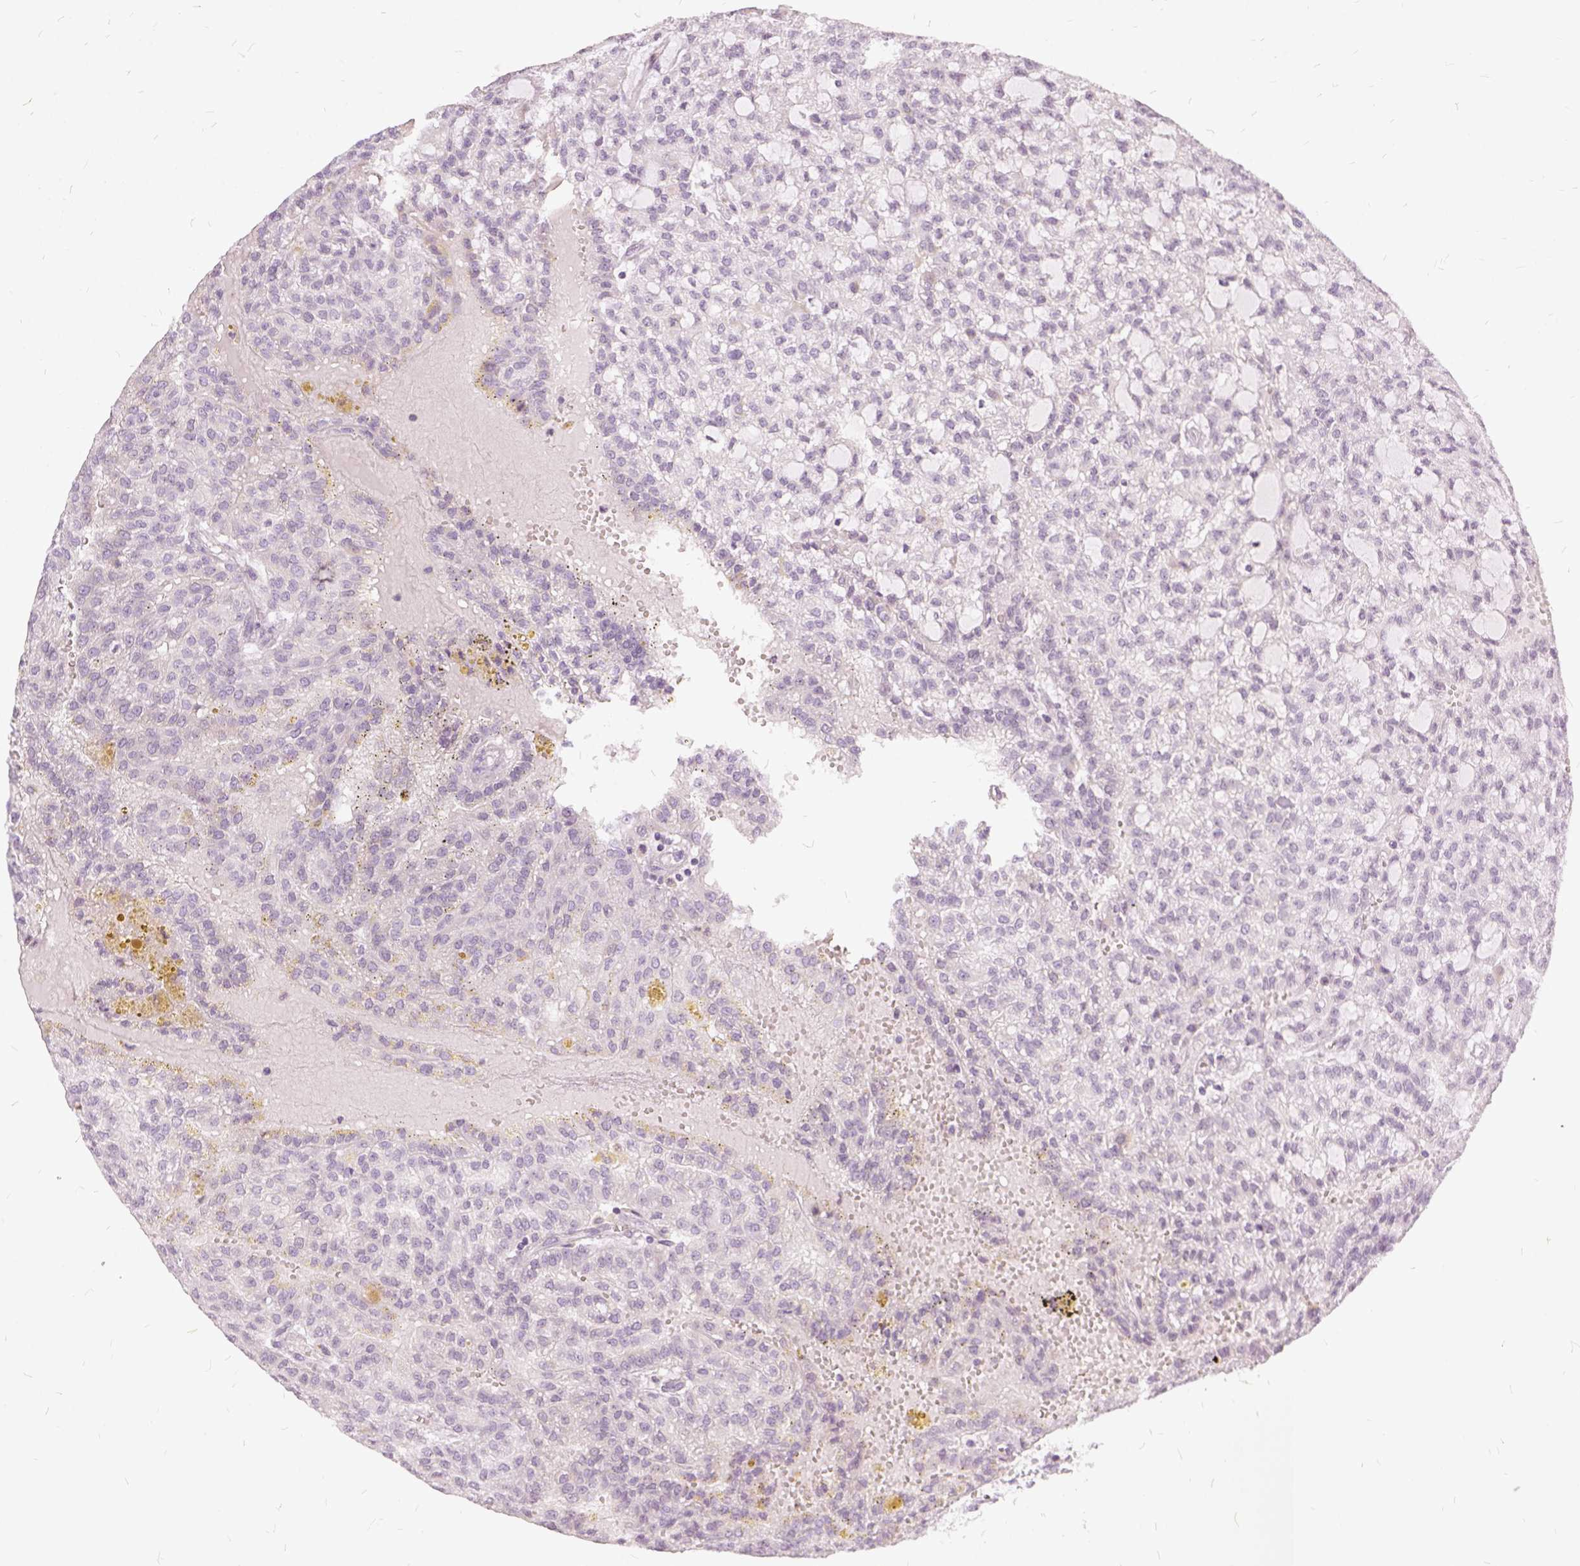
{"staining": {"intensity": "negative", "quantity": "none", "location": "none"}, "tissue": "renal cancer", "cell_type": "Tumor cells", "image_type": "cancer", "snomed": [{"axis": "morphology", "description": "Adenocarcinoma, NOS"}, {"axis": "topography", "description": "Kidney"}], "caption": "This is an immunohistochemistry (IHC) histopathology image of renal cancer (adenocarcinoma). There is no positivity in tumor cells.", "gene": "FDX1", "patient": {"sex": "male", "age": 63}}